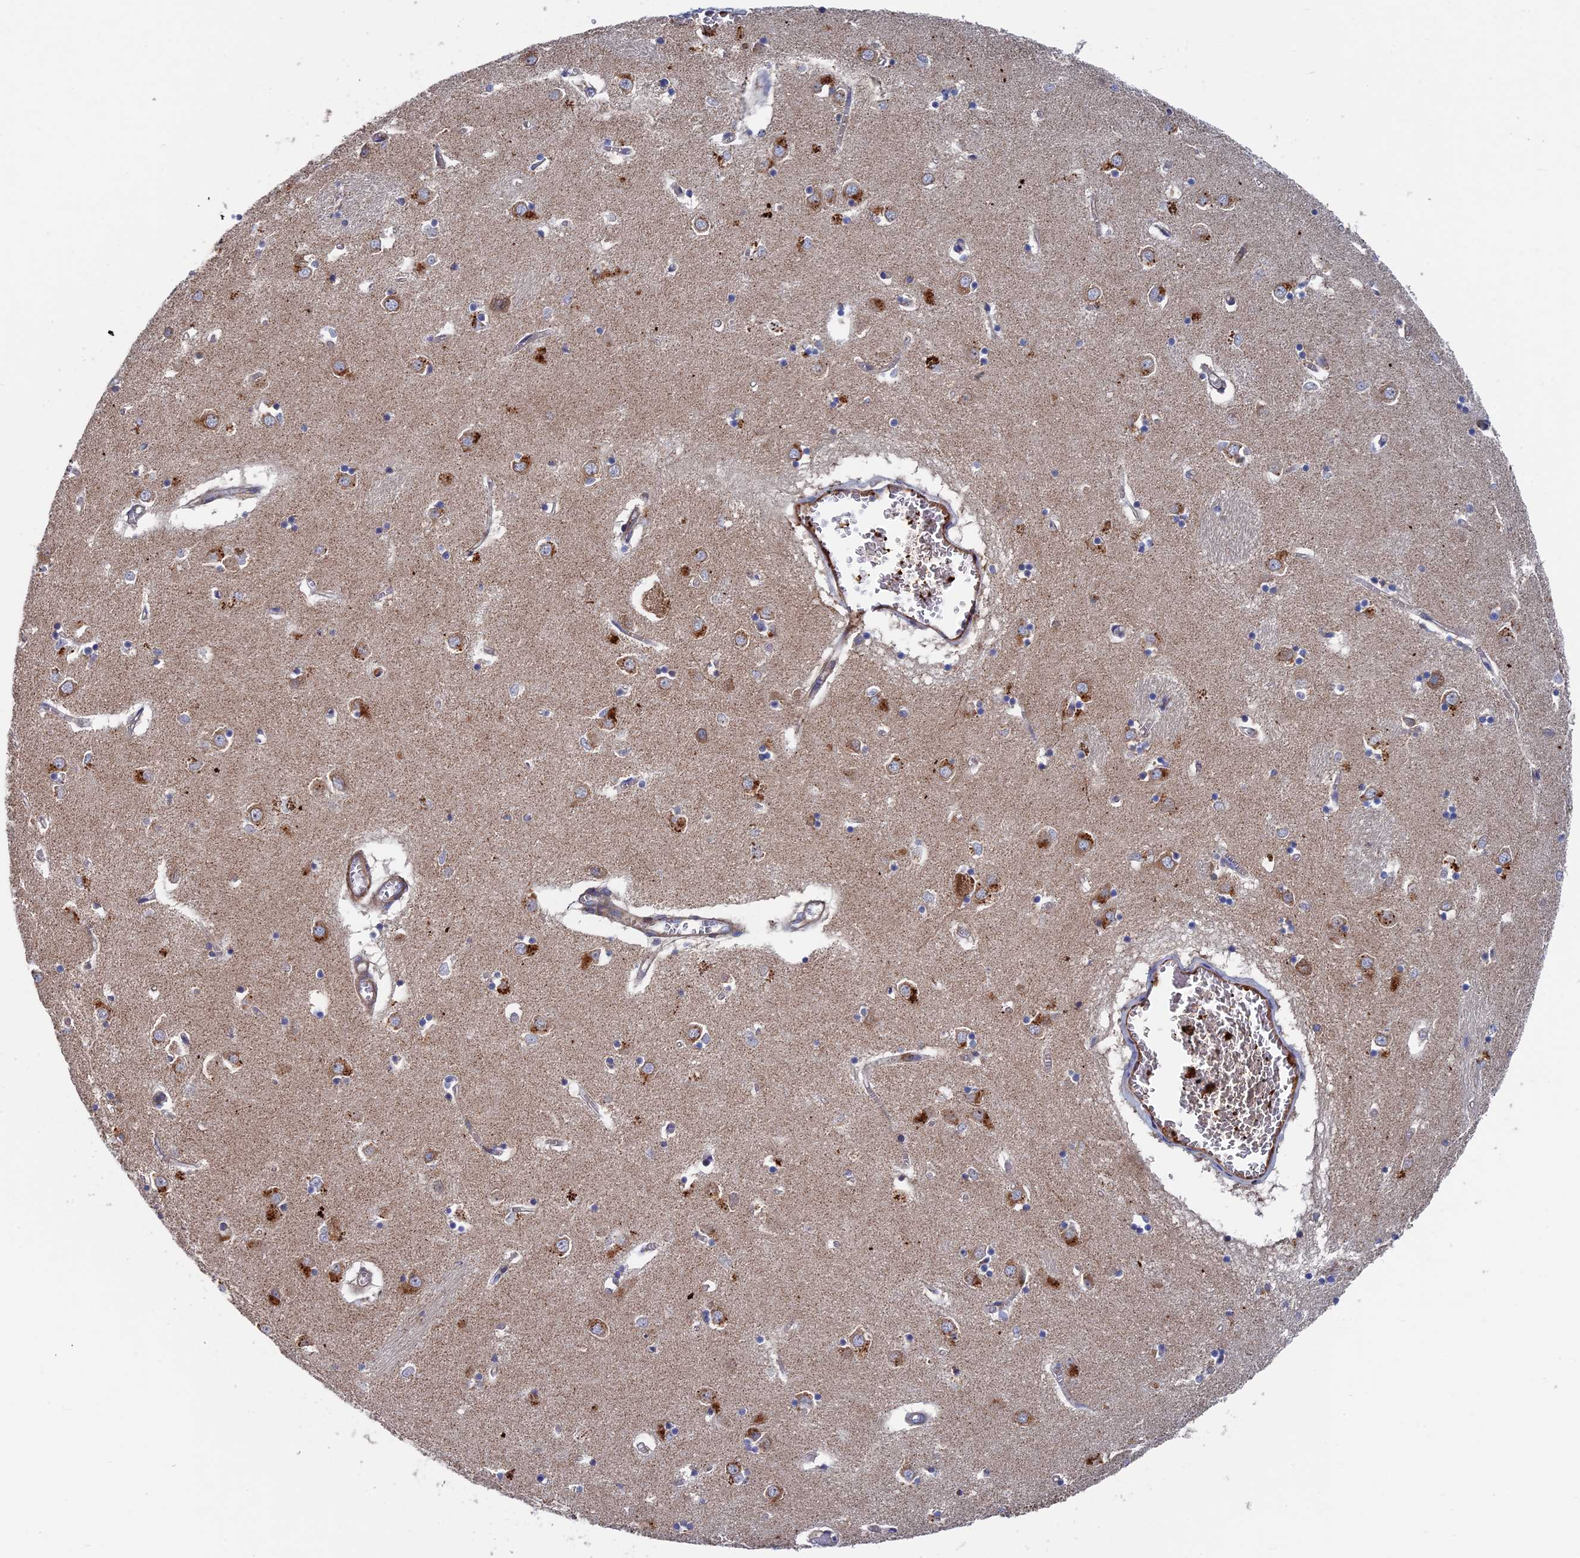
{"staining": {"intensity": "weak", "quantity": "<25%", "location": "cytoplasmic/membranous"}, "tissue": "caudate", "cell_type": "Glial cells", "image_type": "normal", "snomed": [{"axis": "morphology", "description": "Normal tissue, NOS"}, {"axis": "topography", "description": "Lateral ventricle wall"}], "caption": "IHC micrograph of unremarkable caudate: human caudate stained with DAB reveals no significant protein staining in glial cells. Brightfield microscopy of immunohistochemistry stained with DAB (3,3'-diaminobenzidine) (brown) and hematoxylin (blue), captured at high magnification.", "gene": "DNAJC3", "patient": {"sex": "male", "age": 70}}